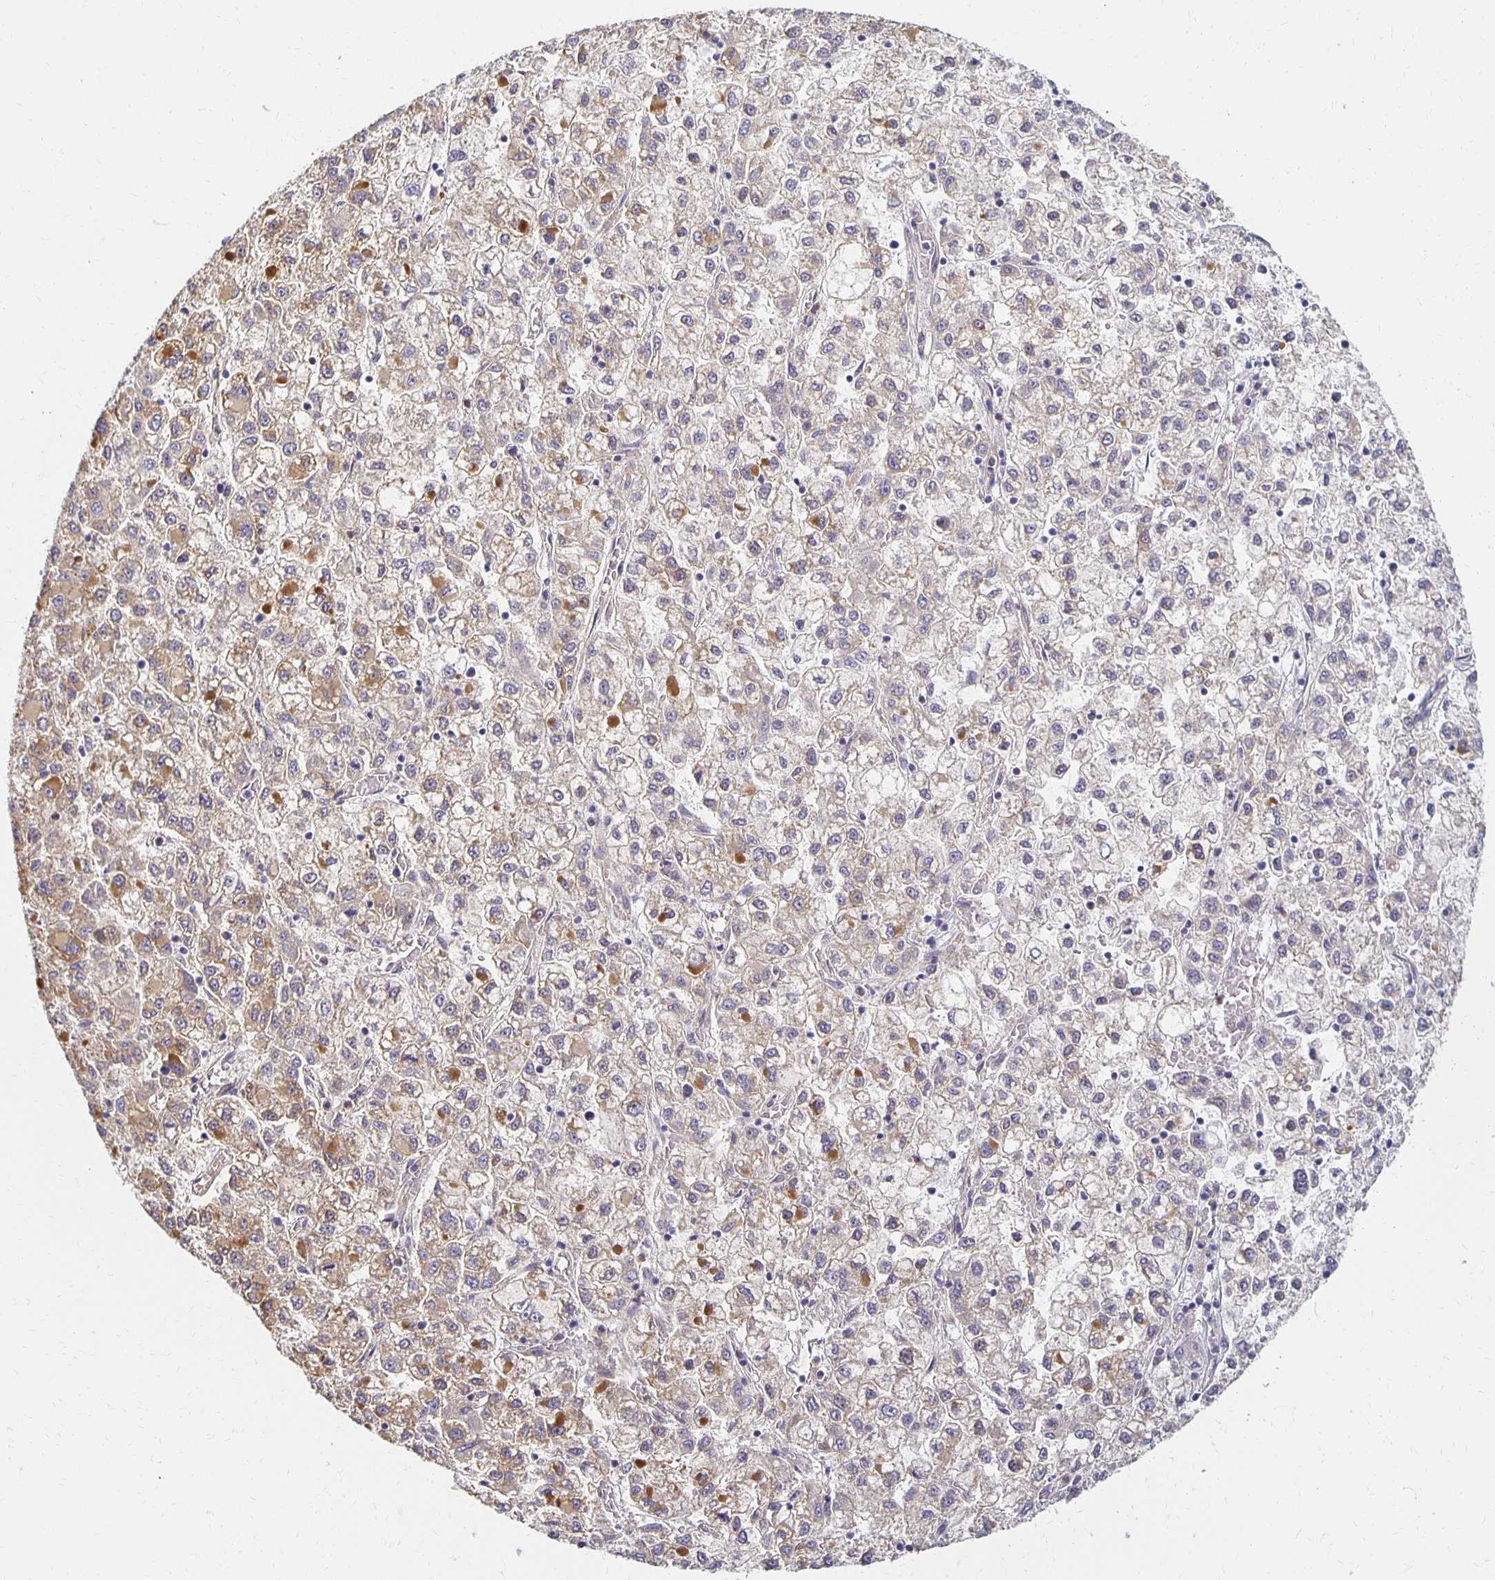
{"staining": {"intensity": "moderate", "quantity": "<25%", "location": "cytoplasmic/membranous"}, "tissue": "liver cancer", "cell_type": "Tumor cells", "image_type": "cancer", "snomed": [{"axis": "morphology", "description": "Carcinoma, Hepatocellular, NOS"}, {"axis": "topography", "description": "Liver"}], "caption": "The immunohistochemical stain highlights moderate cytoplasmic/membranous staining in tumor cells of hepatocellular carcinoma (liver) tissue.", "gene": "SORL1", "patient": {"sex": "male", "age": 40}}